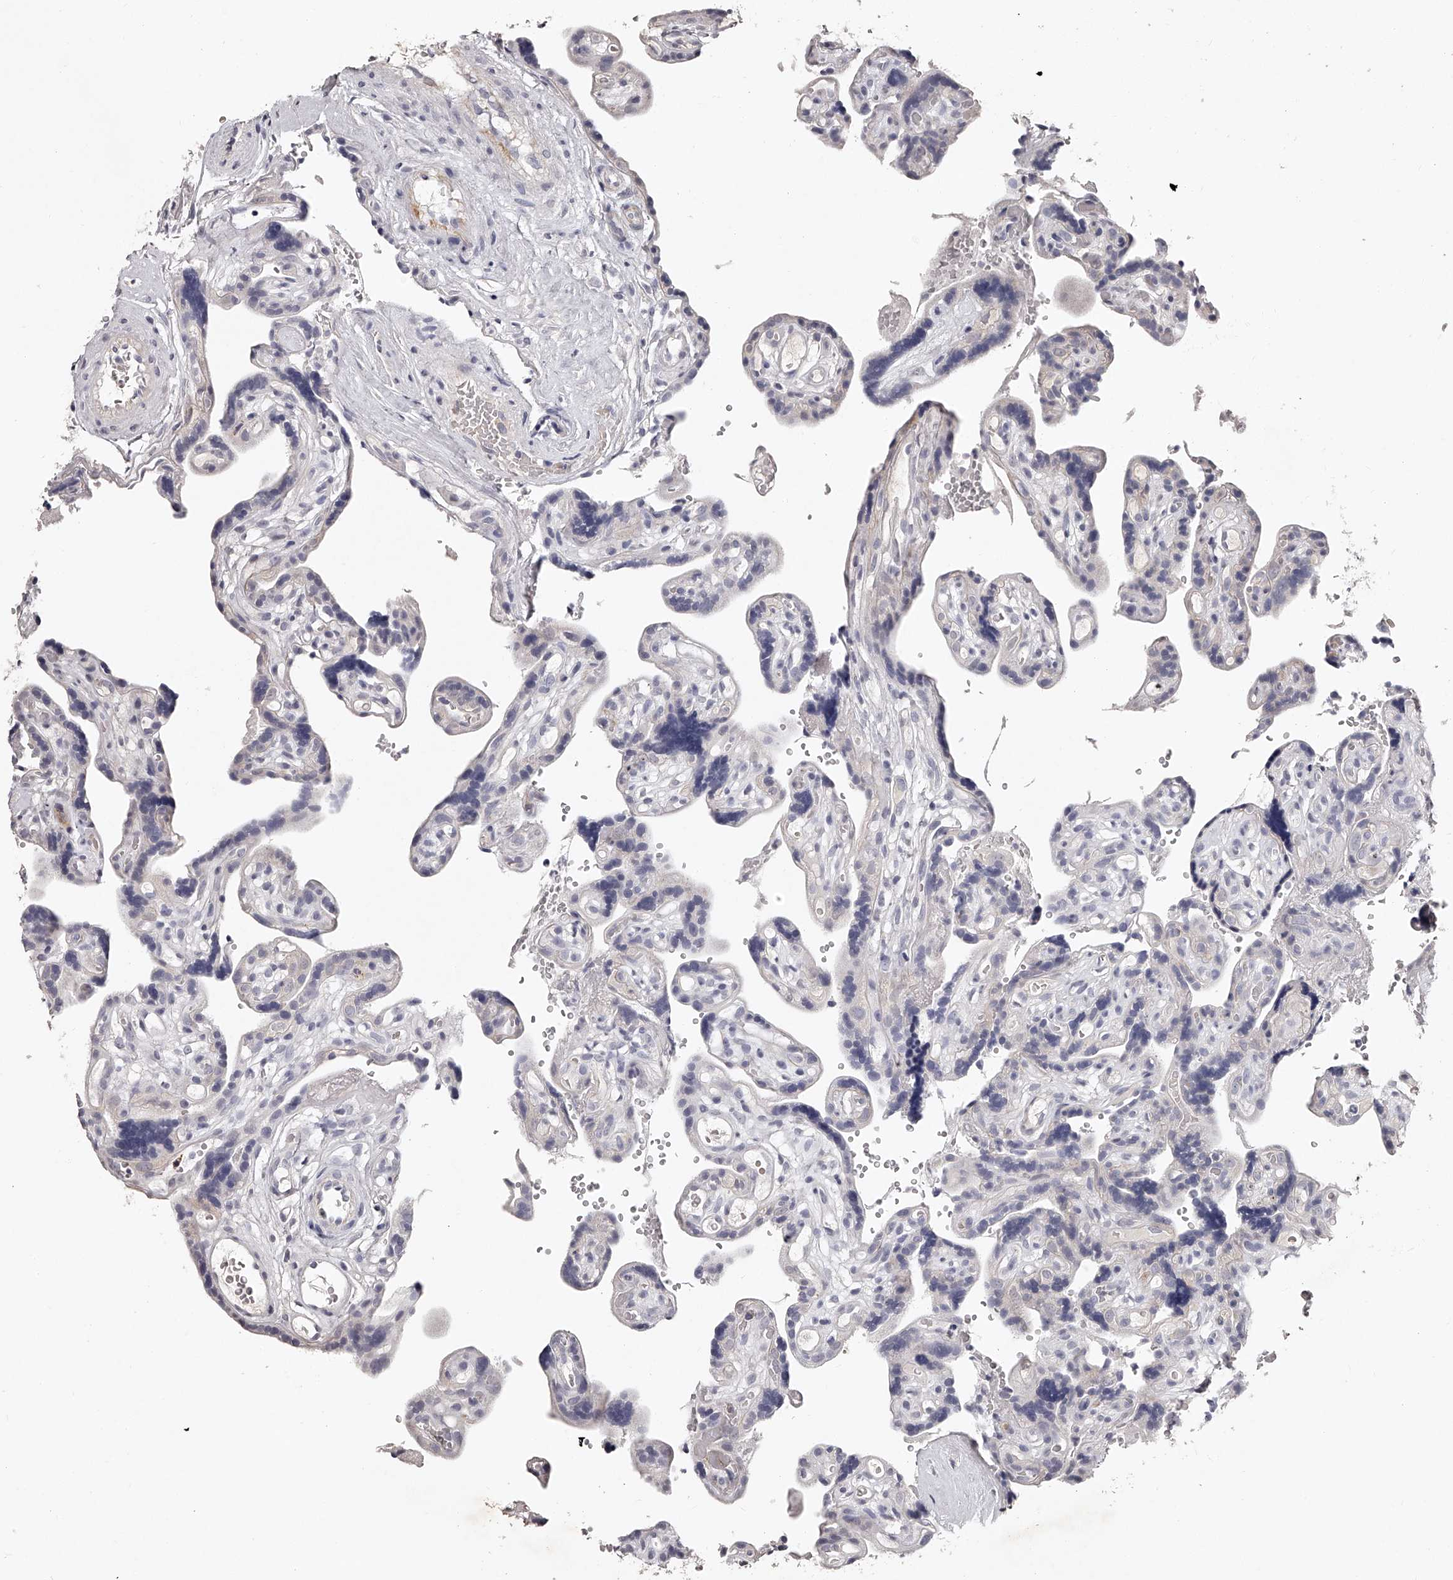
{"staining": {"intensity": "negative", "quantity": "none", "location": "none"}, "tissue": "placenta", "cell_type": "Decidual cells", "image_type": "normal", "snomed": [{"axis": "morphology", "description": "Normal tissue, NOS"}, {"axis": "topography", "description": "Placenta"}], "caption": "A high-resolution photomicrograph shows immunohistochemistry (IHC) staining of unremarkable placenta, which demonstrates no significant positivity in decidual cells. Nuclei are stained in blue.", "gene": "NT5DC1", "patient": {"sex": "female", "age": 30}}